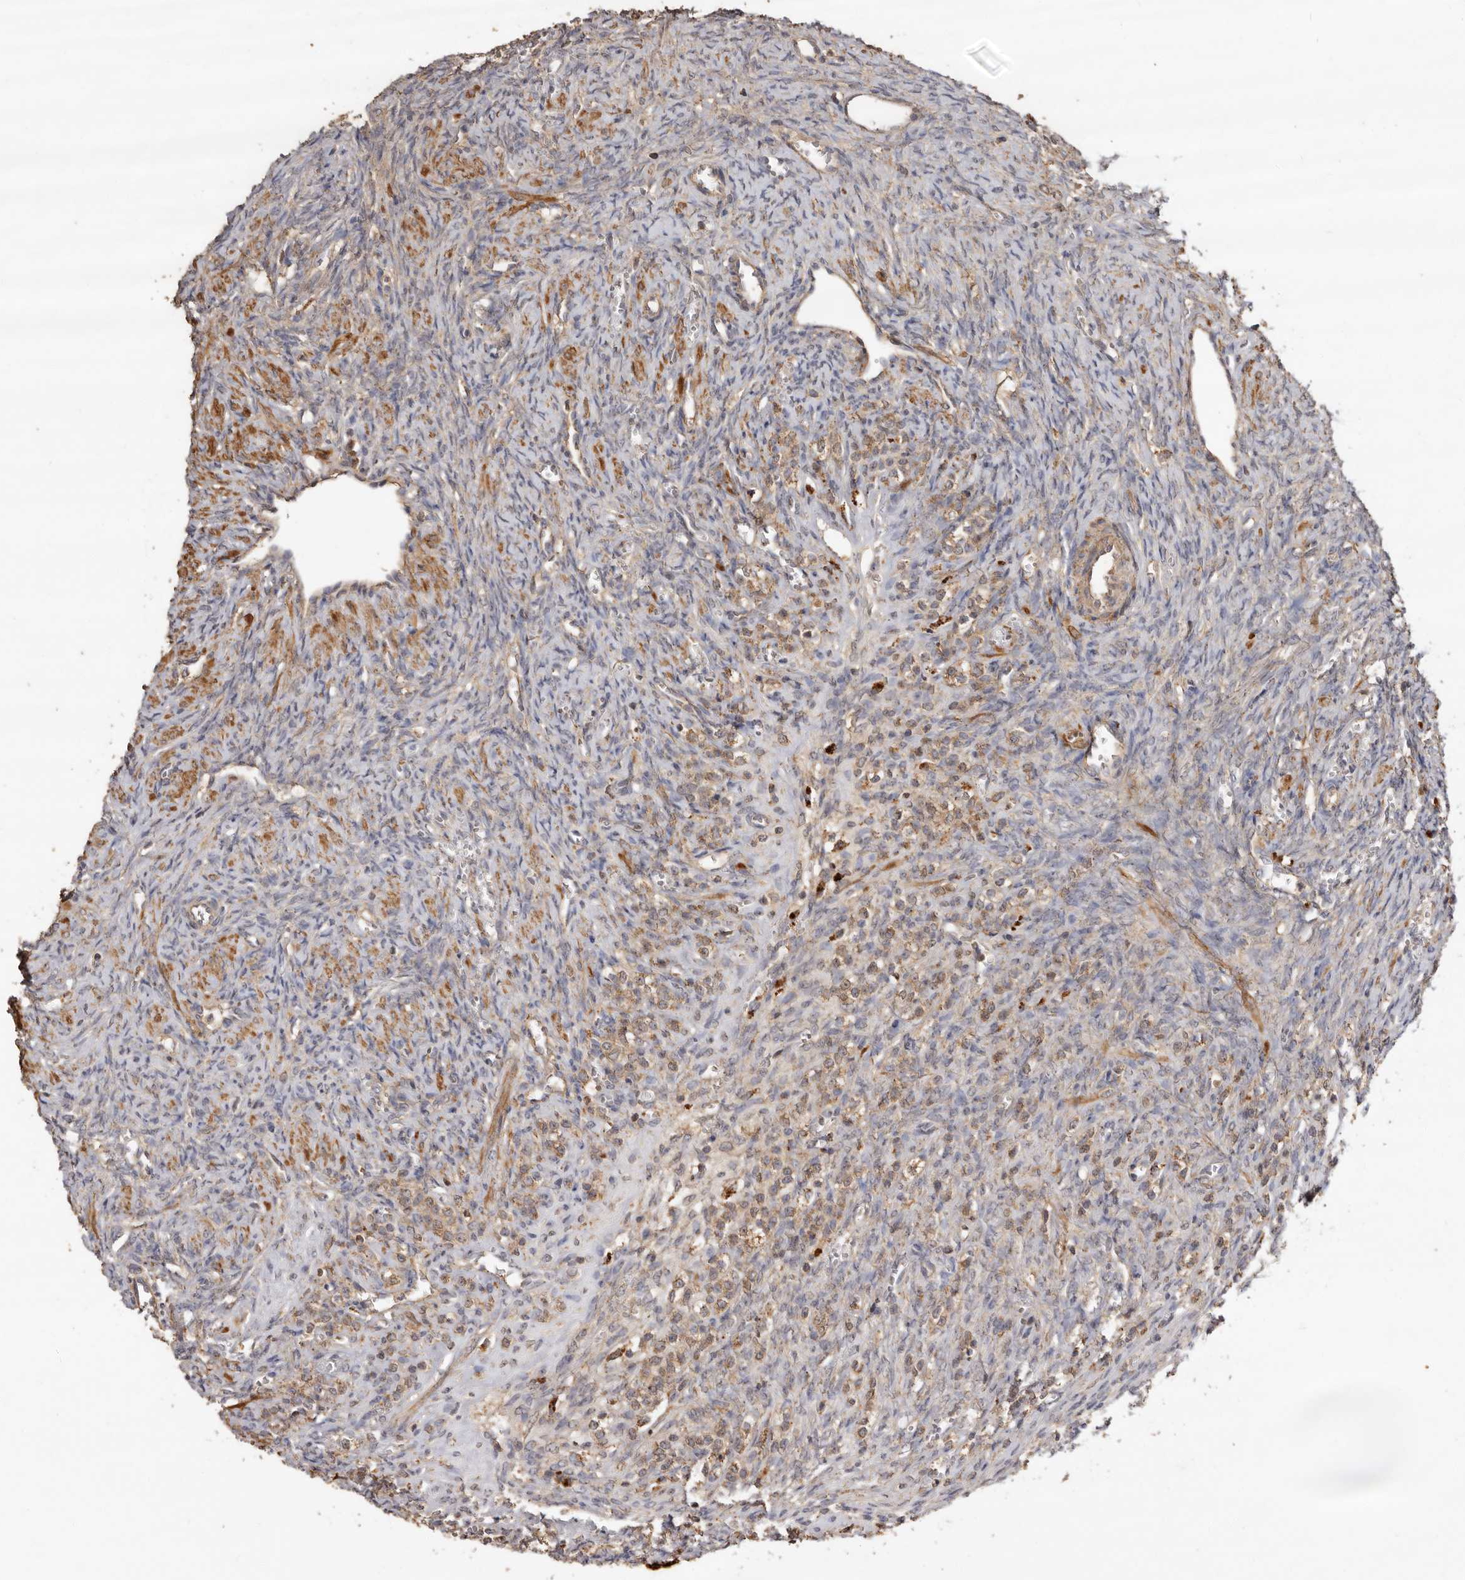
{"staining": {"intensity": "negative", "quantity": "none", "location": "none"}, "tissue": "ovary", "cell_type": "Ovarian stroma cells", "image_type": "normal", "snomed": [{"axis": "morphology", "description": "Normal tissue, NOS"}, {"axis": "topography", "description": "Ovary"}], "caption": "DAB (3,3'-diaminobenzidine) immunohistochemical staining of normal ovary shows no significant positivity in ovarian stroma cells. (Brightfield microscopy of DAB (3,3'-diaminobenzidine) immunohistochemistry (IHC) at high magnification).", "gene": "RWDD1", "patient": {"sex": "female", "age": 41}}